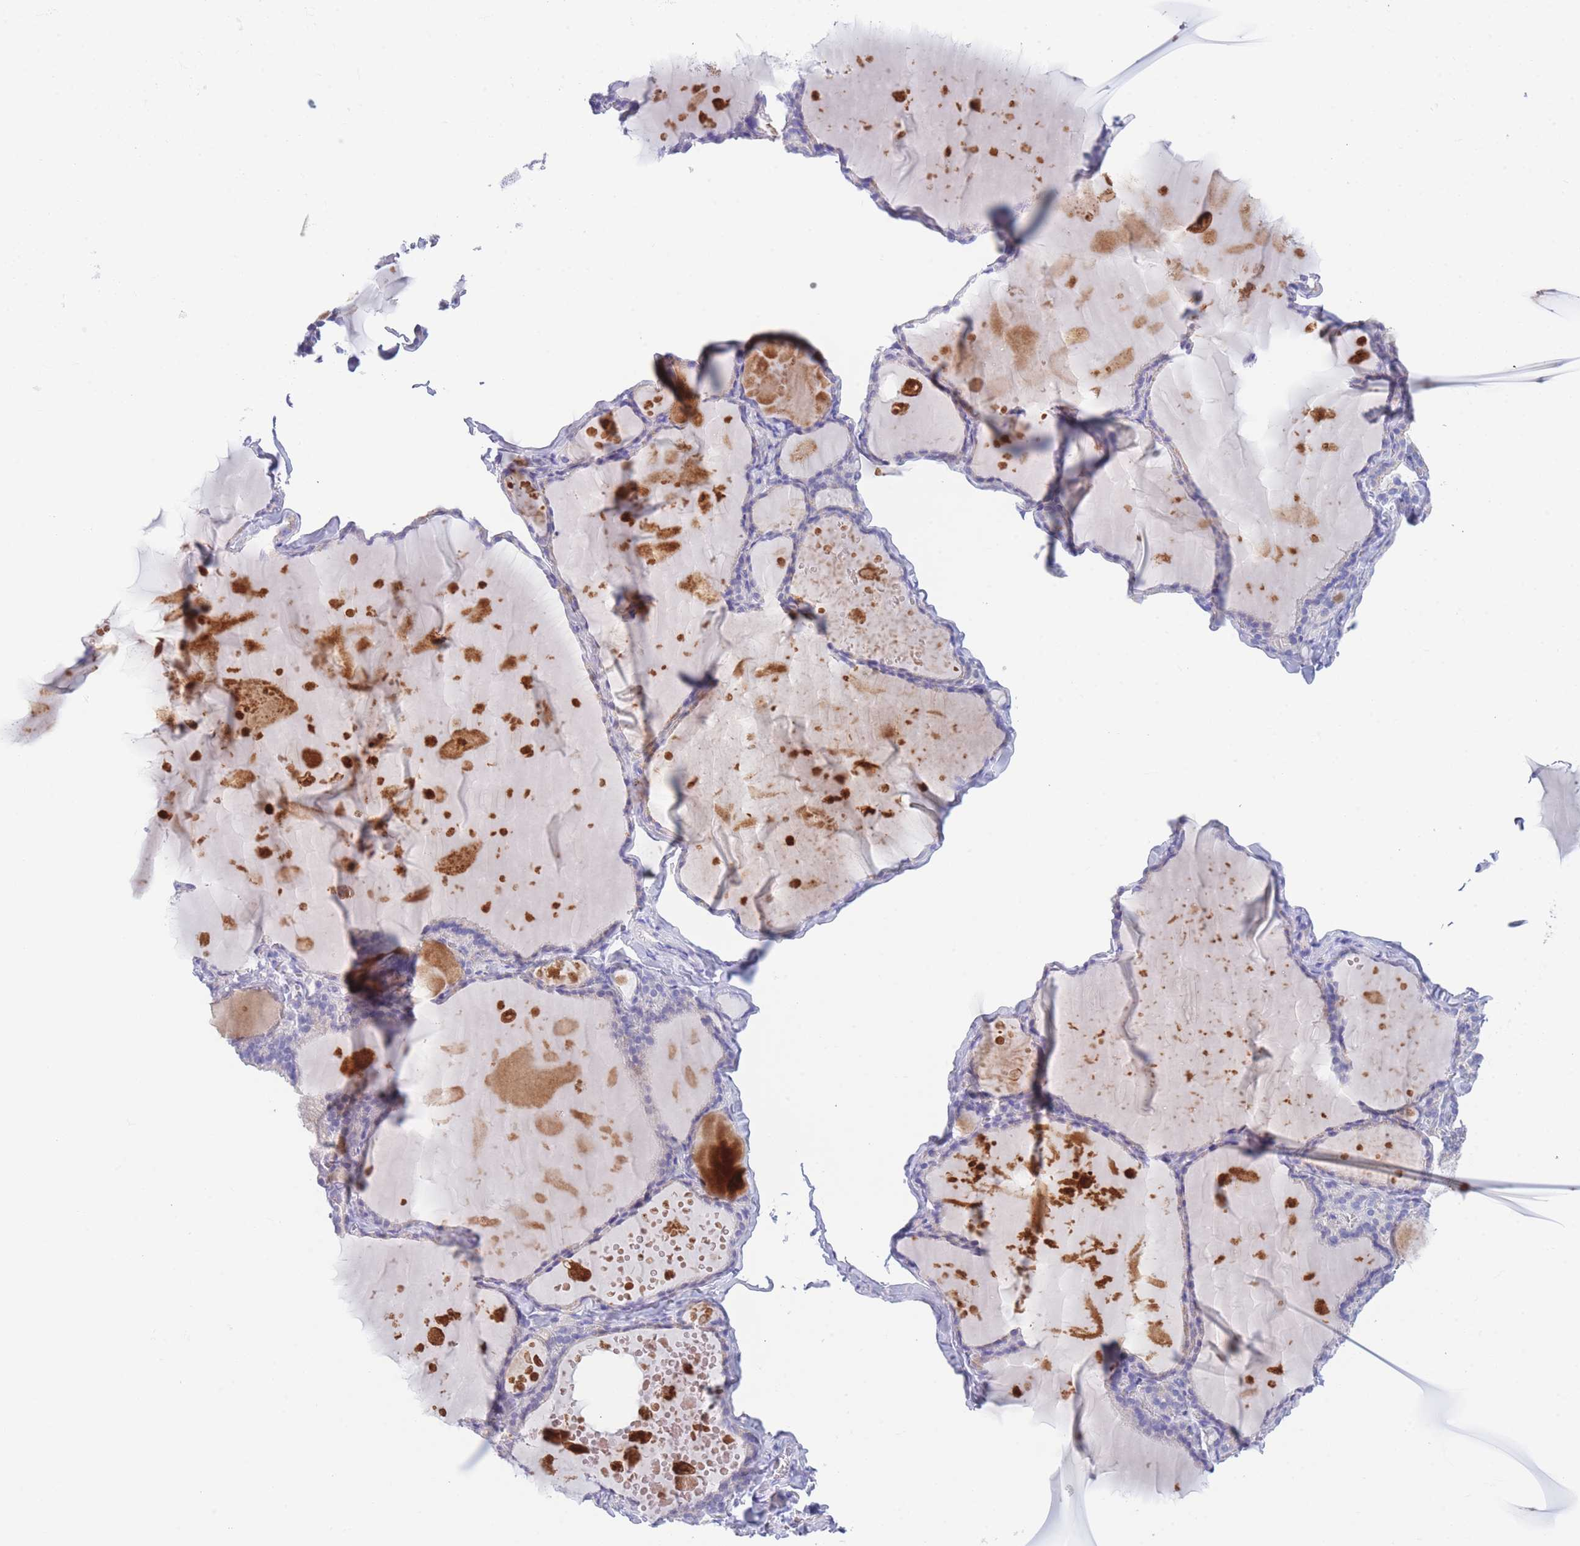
{"staining": {"intensity": "negative", "quantity": "none", "location": "none"}, "tissue": "thyroid gland", "cell_type": "Glandular cells", "image_type": "normal", "snomed": [{"axis": "morphology", "description": "Normal tissue, NOS"}, {"axis": "topography", "description": "Thyroid gland"}], "caption": "DAB (3,3'-diaminobenzidine) immunohistochemical staining of normal thyroid gland displays no significant staining in glandular cells.", "gene": "PCDHB3", "patient": {"sex": "male", "age": 56}}